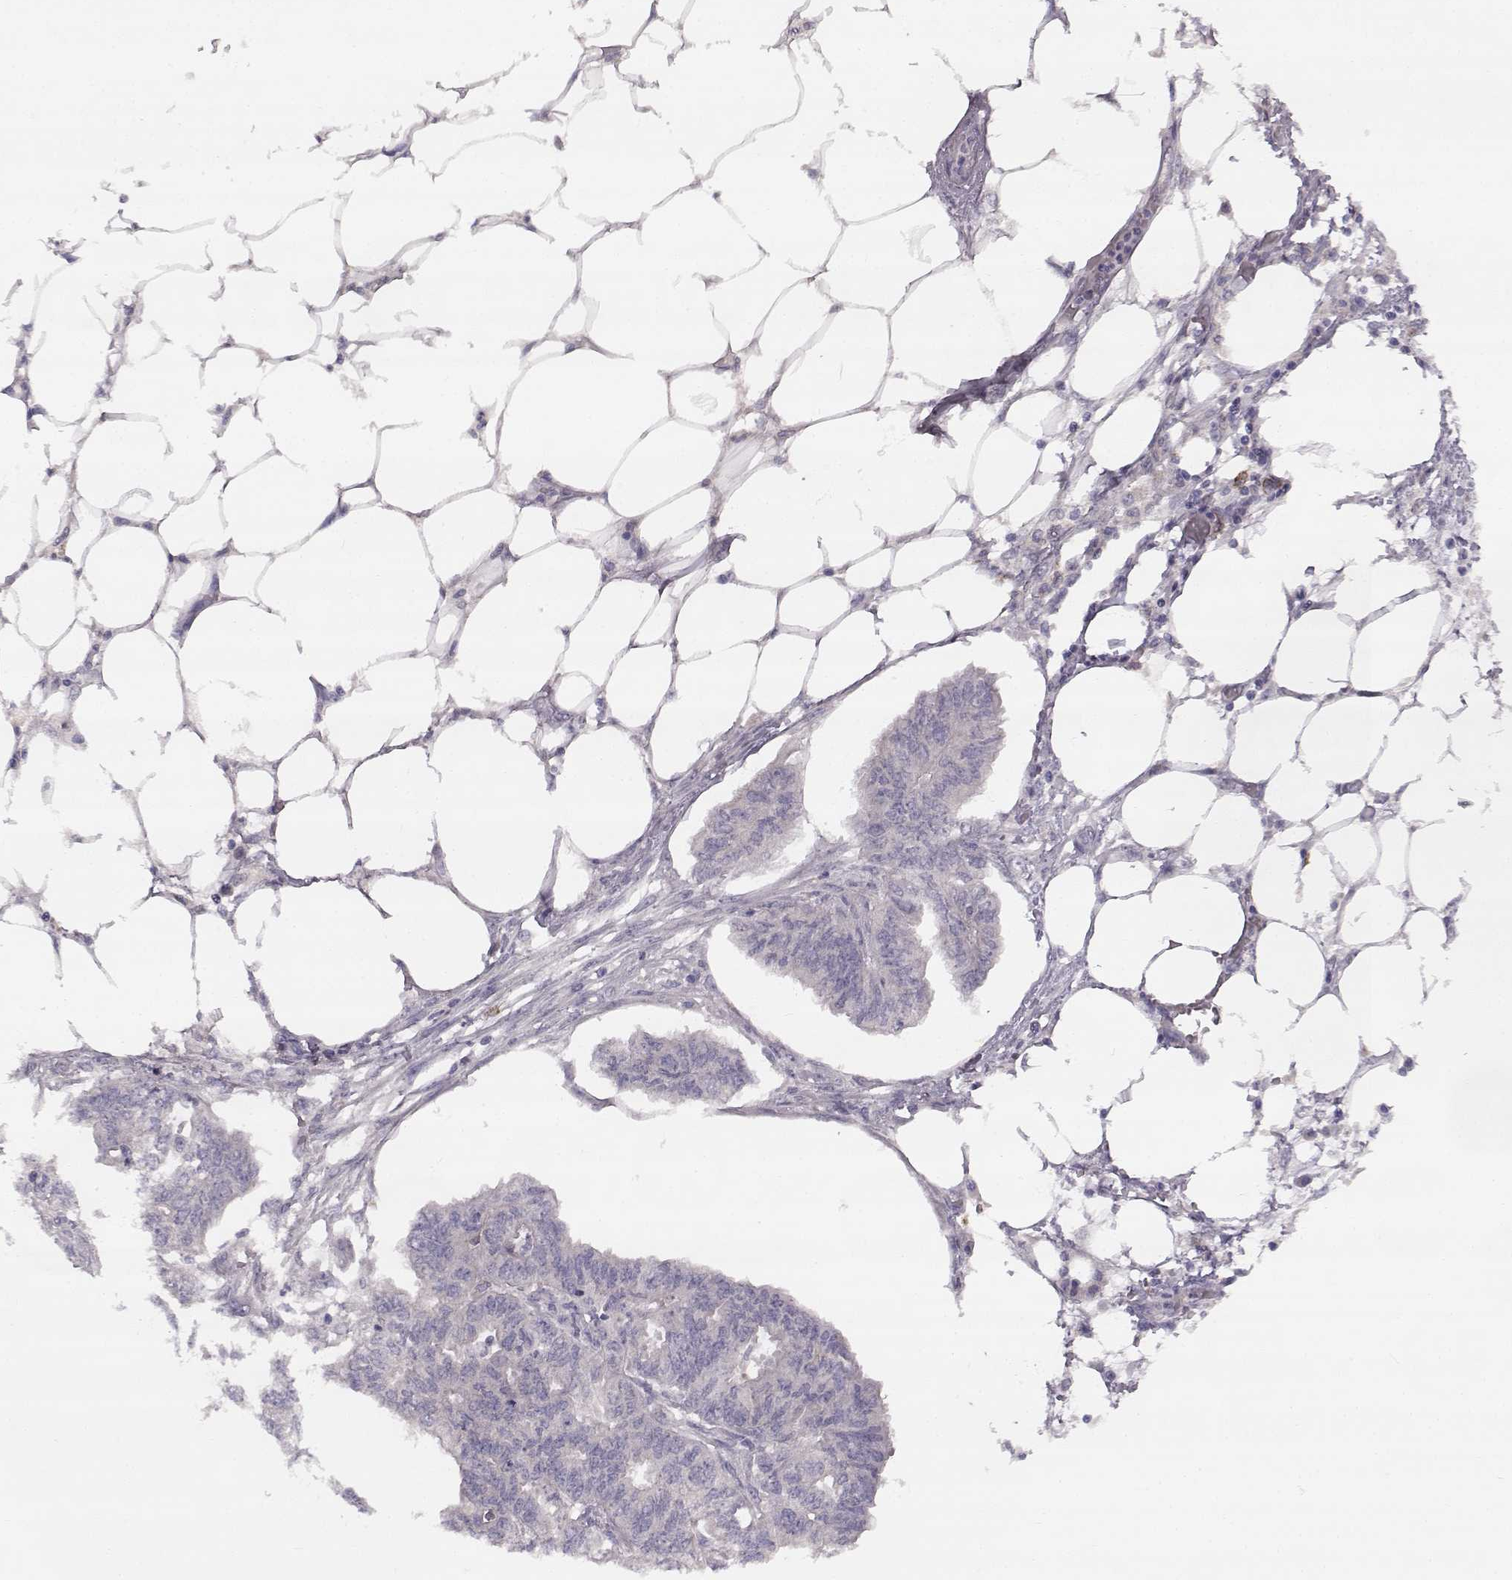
{"staining": {"intensity": "negative", "quantity": "none", "location": "none"}, "tissue": "endometrial cancer", "cell_type": "Tumor cells", "image_type": "cancer", "snomed": [{"axis": "morphology", "description": "Adenocarcinoma, NOS"}, {"axis": "morphology", "description": "Adenocarcinoma, metastatic, NOS"}, {"axis": "topography", "description": "Adipose tissue"}, {"axis": "topography", "description": "Endometrium"}], "caption": "Immunohistochemistry (IHC) micrograph of neoplastic tissue: endometrial adenocarcinoma stained with DAB reveals no significant protein expression in tumor cells. (Brightfield microscopy of DAB IHC at high magnification).", "gene": "SPAG17", "patient": {"sex": "female", "age": 67}}